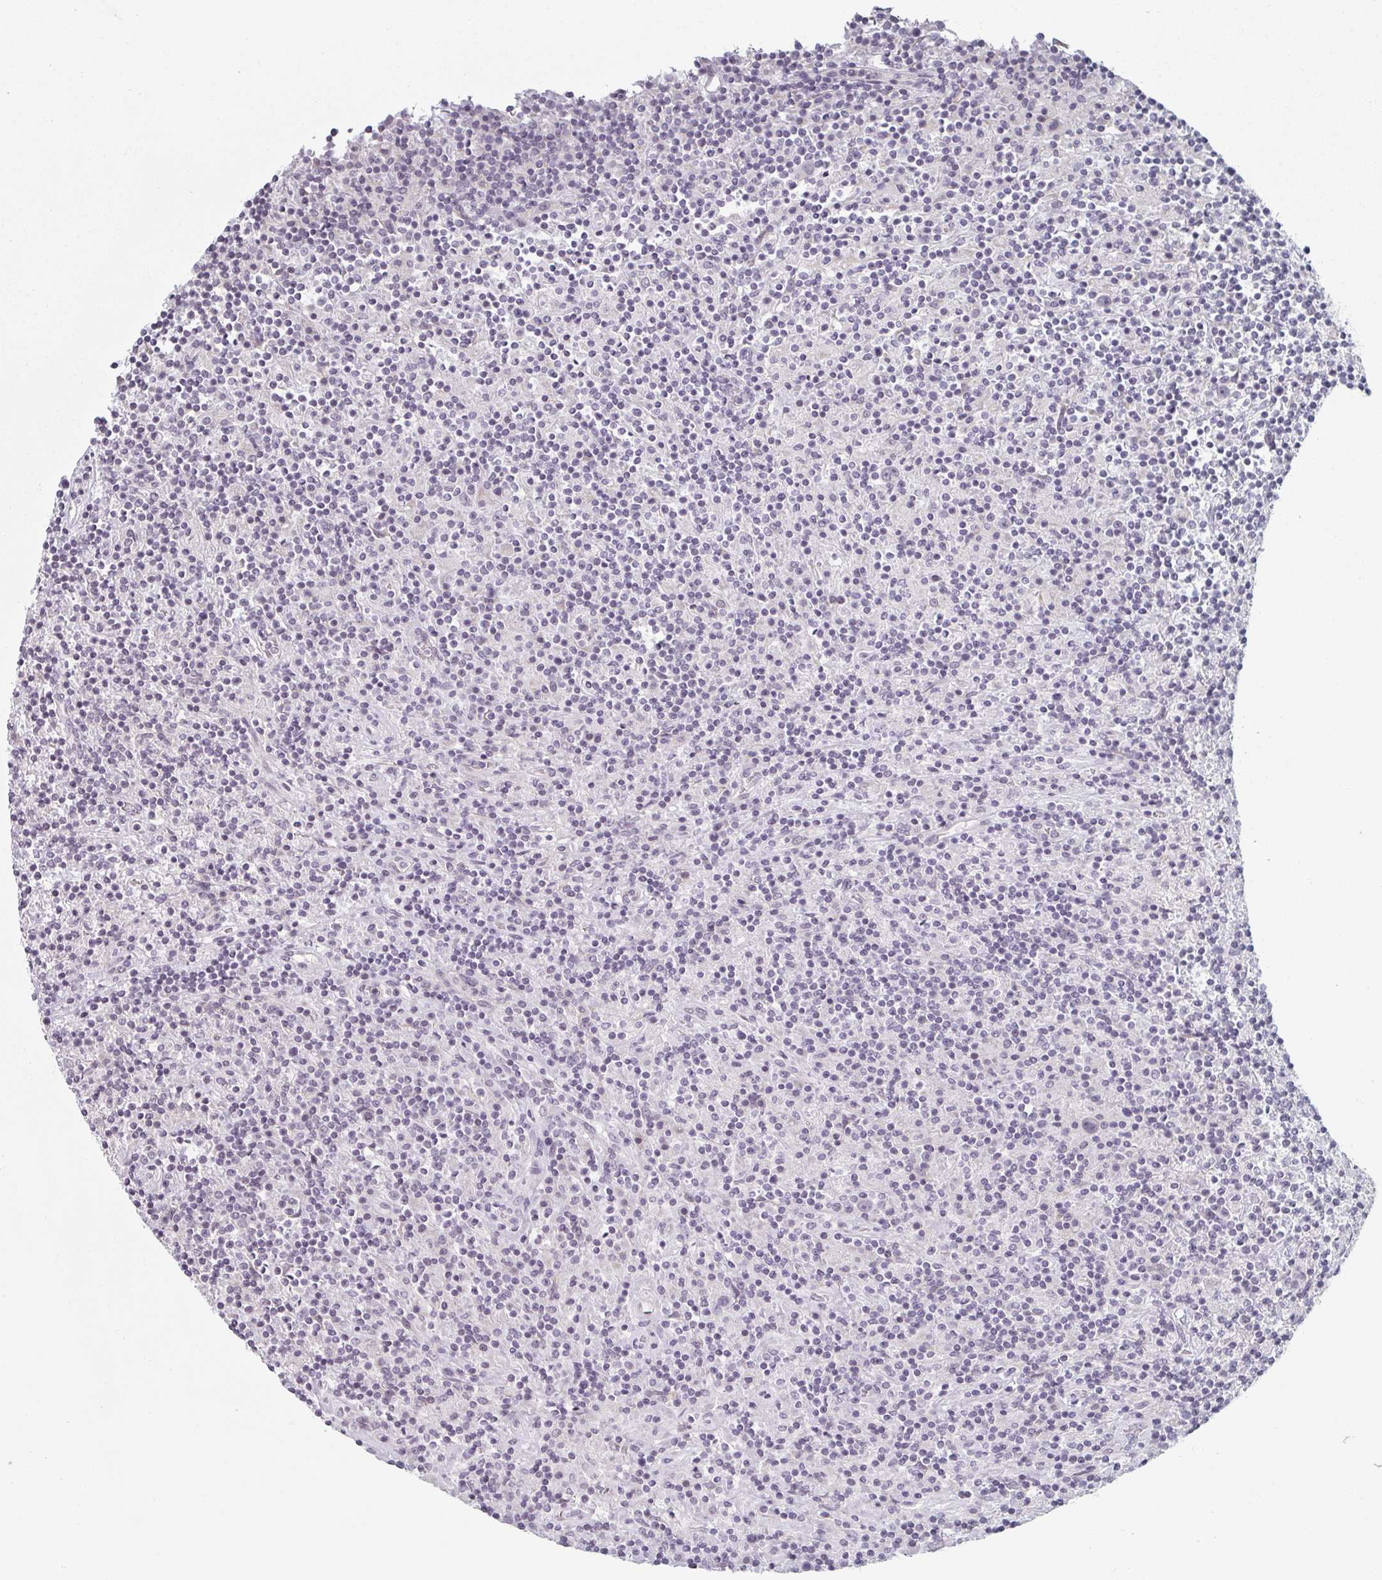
{"staining": {"intensity": "negative", "quantity": "none", "location": "none"}, "tissue": "lymphoma", "cell_type": "Tumor cells", "image_type": "cancer", "snomed": [{"axis": "morphology", "description": "Hodgkin's disease, NOS"}, {"axis": "topography", "description": "Lymph node"}], "caption": "Tumor cells are negative for brown protein staining in Hodgkin's disease.", "gene": "RBBP6", "patient": {"sex": "male", "age": 70}}